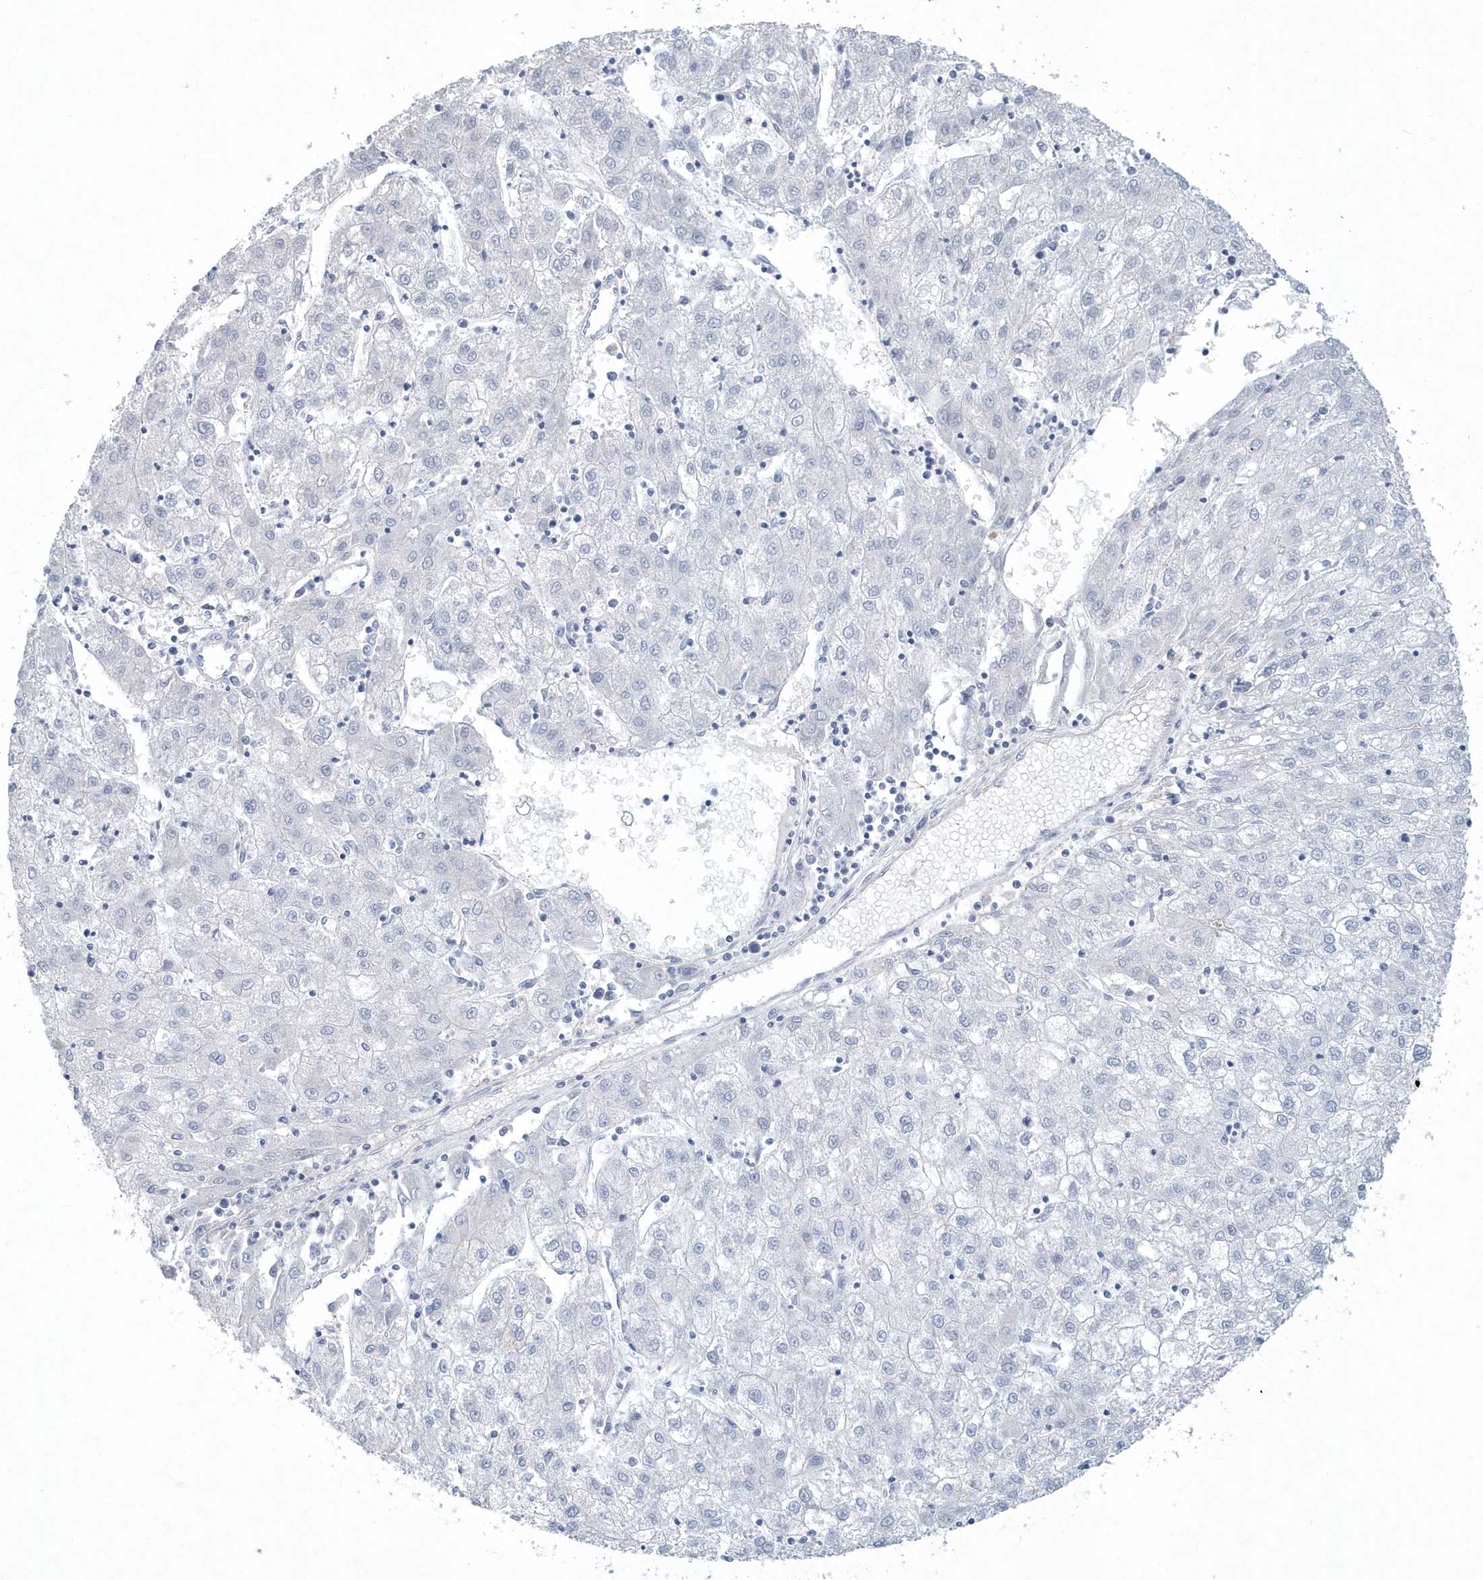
{"staining": {"intensity": "negative", "quantity": "none", "location": "none"}, "tissue": "liver cancer", "cell_type": "Tumor cells", "image_type": "cancer", "snomed": [{"axis": "morphology", "description": "Carcinoma, Hepatocellular, NOS"}, {"axis": "topography", "description": "Liver"}], "caption": "Immunohistochemistry (IHC) of human liver hepatocellular carcinoma demonstrates no positivity in tumor cells.", "gene": "SPATA18", "patient": {"sex": "male", "age": 72}}